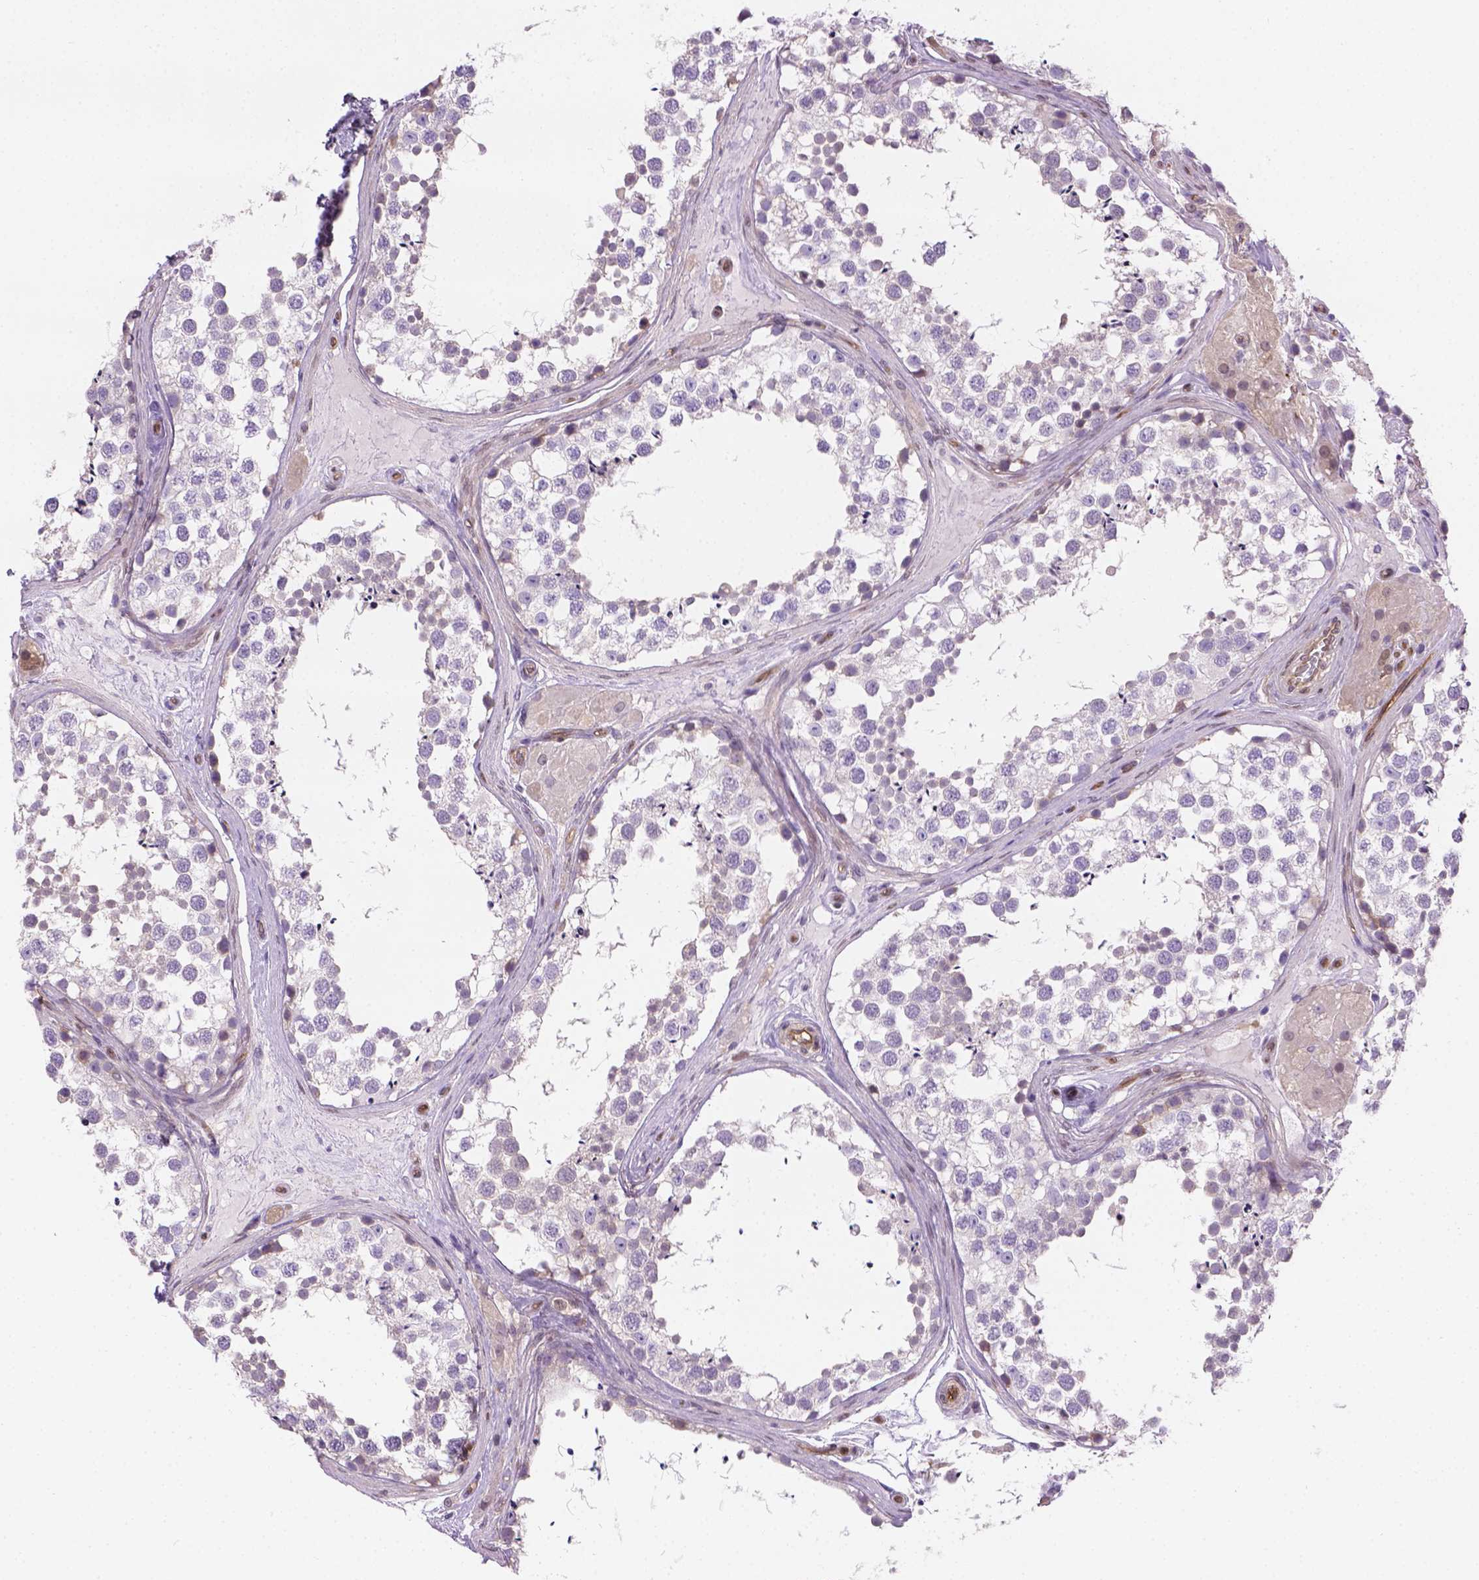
{"staining": {"intensity": "negative", "quantity": "none", "location": "none"}, "tissue": "testis", "cell_type": "Cells in seminiferous ducts", "image_type": "normal", "snomed": [{"axis": "morphology", "description": "Normal tissue, NOS"}, {"axis": "morphology", "description": "Seminoma, NOS"}, {"axis": "topography", "description": "Testis"}], "caption": "The micrograph reveals no significant expression in cells in seminiferous ducts of testis.", "gene": "CLIC4", "patient": {"sex": "male", "age": 65}}